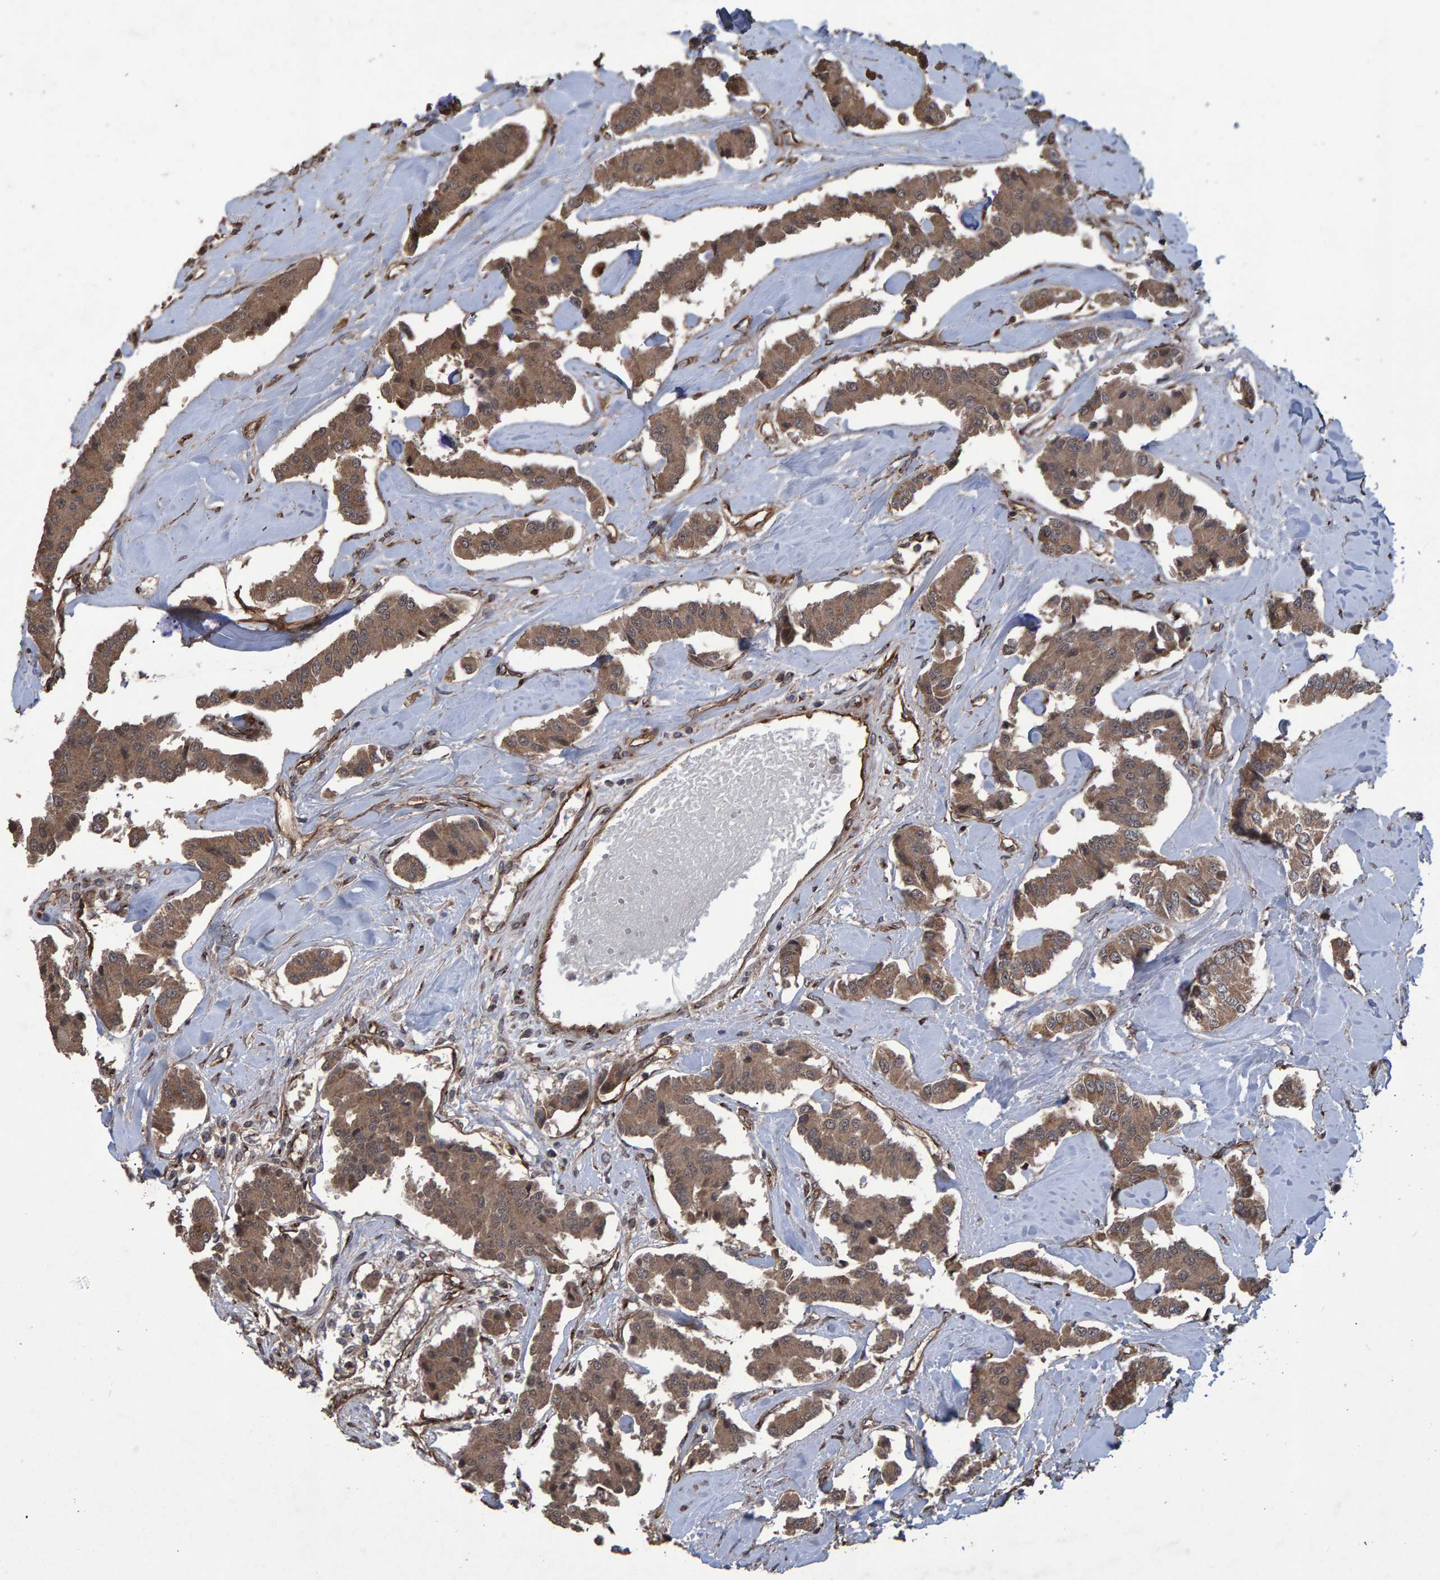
{"staining": {"intensity": "moderate", "quantity": ">75%", "location": "cytoplasmic/membranous,nuclear"}, "tissue": "carcinoid", "cell_type": "Tumor cells", "image_type": "cancer", "snomed": [{"axis": "morphology", "description": "Carcinoid, malignant, NOS"}, {"axis": "topography", "description": "Pancreas"}], "caption": "Moderate cytoplasmic/membranous and nuclear positivity for a protein is identified in approximately >75% of tumor cells of carcinoid (malignant) using immunohistochemistry.", "gene": "TRIM68", "patient": {"sex": "male", "age": 41}}